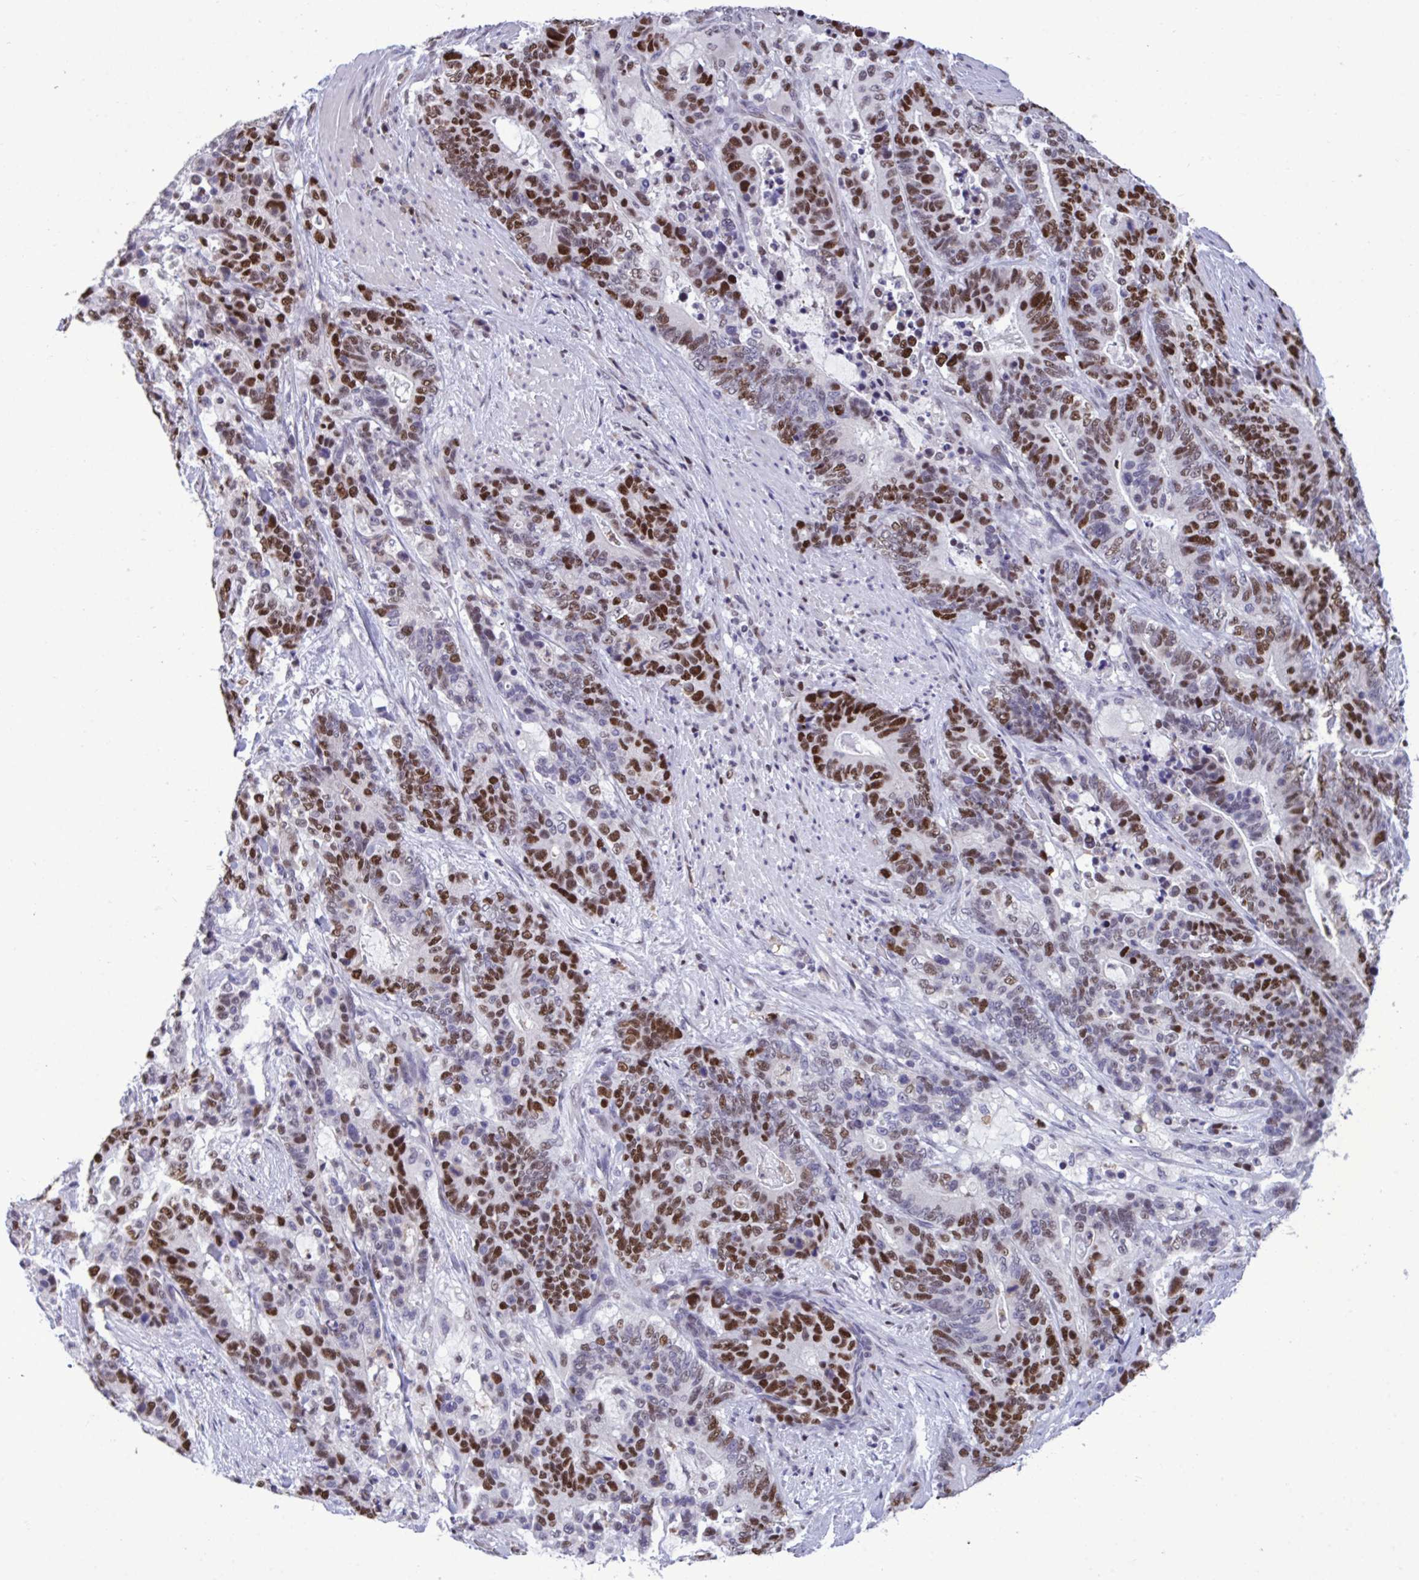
{"staining": {"intensity": "strong", "quantity": ">75%", "location": "nuclear"}, "tissue": "stomach cancer", "cell_type": "Tumor cells", "image_type": "cancer", "snomed": [{"axis": "morphology", "description": "Normal tissue, NOS"}, {"axis": "morphology", "description": "Adenocarcinoma, NOS"}, {"axis": "topography", "description": "Stomach"}], "caption": "Immunohistochemistry (IHC) image of human stomach cancer stained for a protein (brown), which demonstrates high levels of strong nuclear expression in about >75% of tumor cells.", "gene": "C1QL2", "patient": {"sex": "female", "age": 64}}